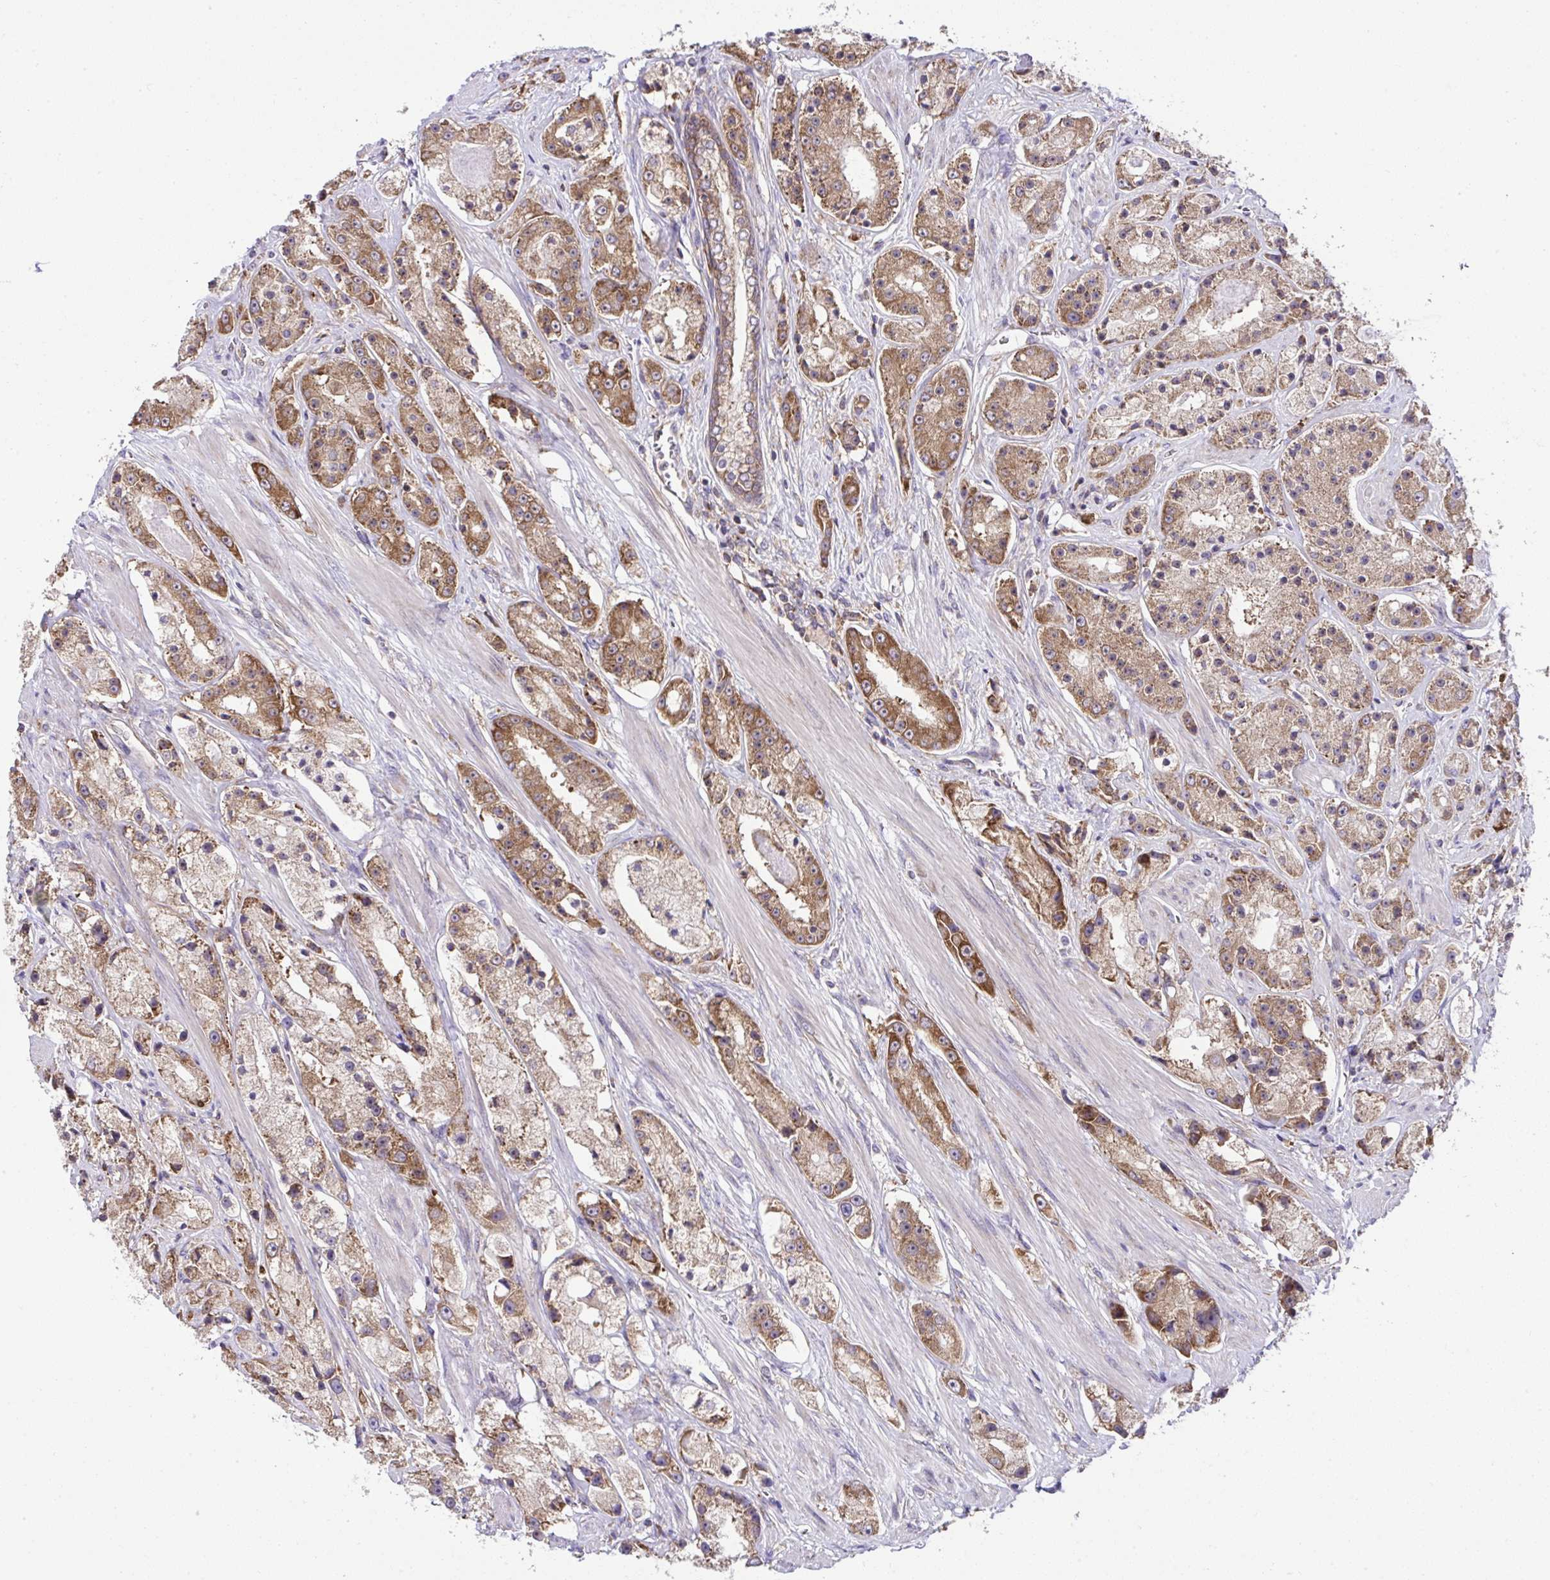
{"staining": {"intensity": "moderate", "quantity": ">75%", "location": "cytoplasmic/membranous"}, "tissue": "prostate cancer", "cell_type": "Tumor cells", "image_type": "cancer", "snomed": [{"axis": "morphology", "description": "Adenocarcinoma, High grade"}, {"axis": "topography", "description": "Prostate"}], "caption": "About >75% of tumor cells in prostate cancer demonstrate moderate cytoplasmic/membranous protein positivity as visualized by brown immunohistochemical staining.", "gene": "RPS7", "patient": {"sex": "male", "age": 67}}